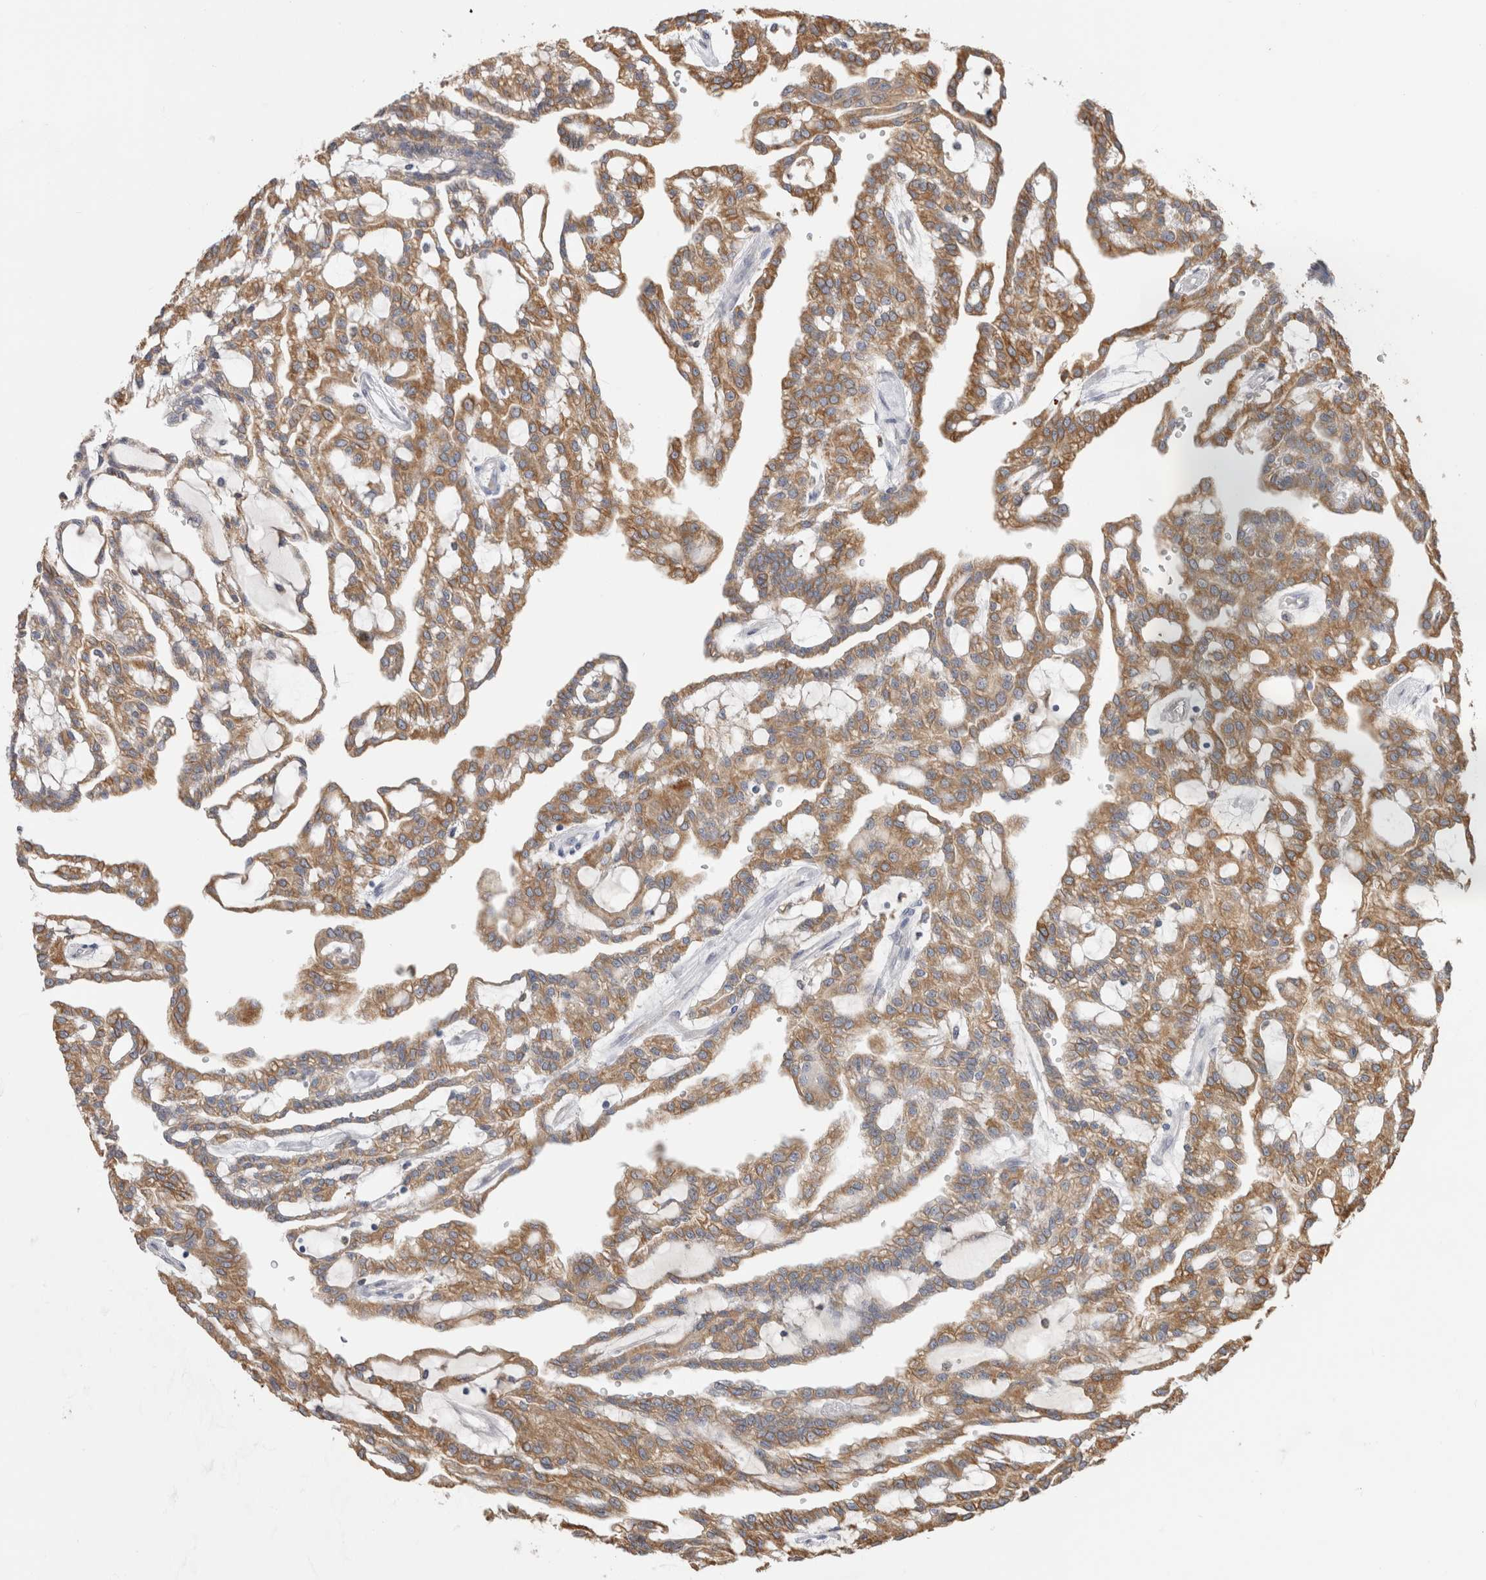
{"staining": {"intensity": "moderate", "quantity": ">75%", "location": "cytoplasmic/membranous"}, "tissue": "renal cancer", "cell_type": "Tumor cells", "image_type": "cancer", "snomed": [{"axis": "morphology", "description": "Adenocarcinoma, NOS"}, {"axis": "topography", "description": "Kidney"}], "caption": "Protein staining displays moderate cytoplasmic/membranous expression in about >75% of tumor cells in renal cancer.", "gene": "LRPAP1", "patient": {"sex": "male", "age": 63}}